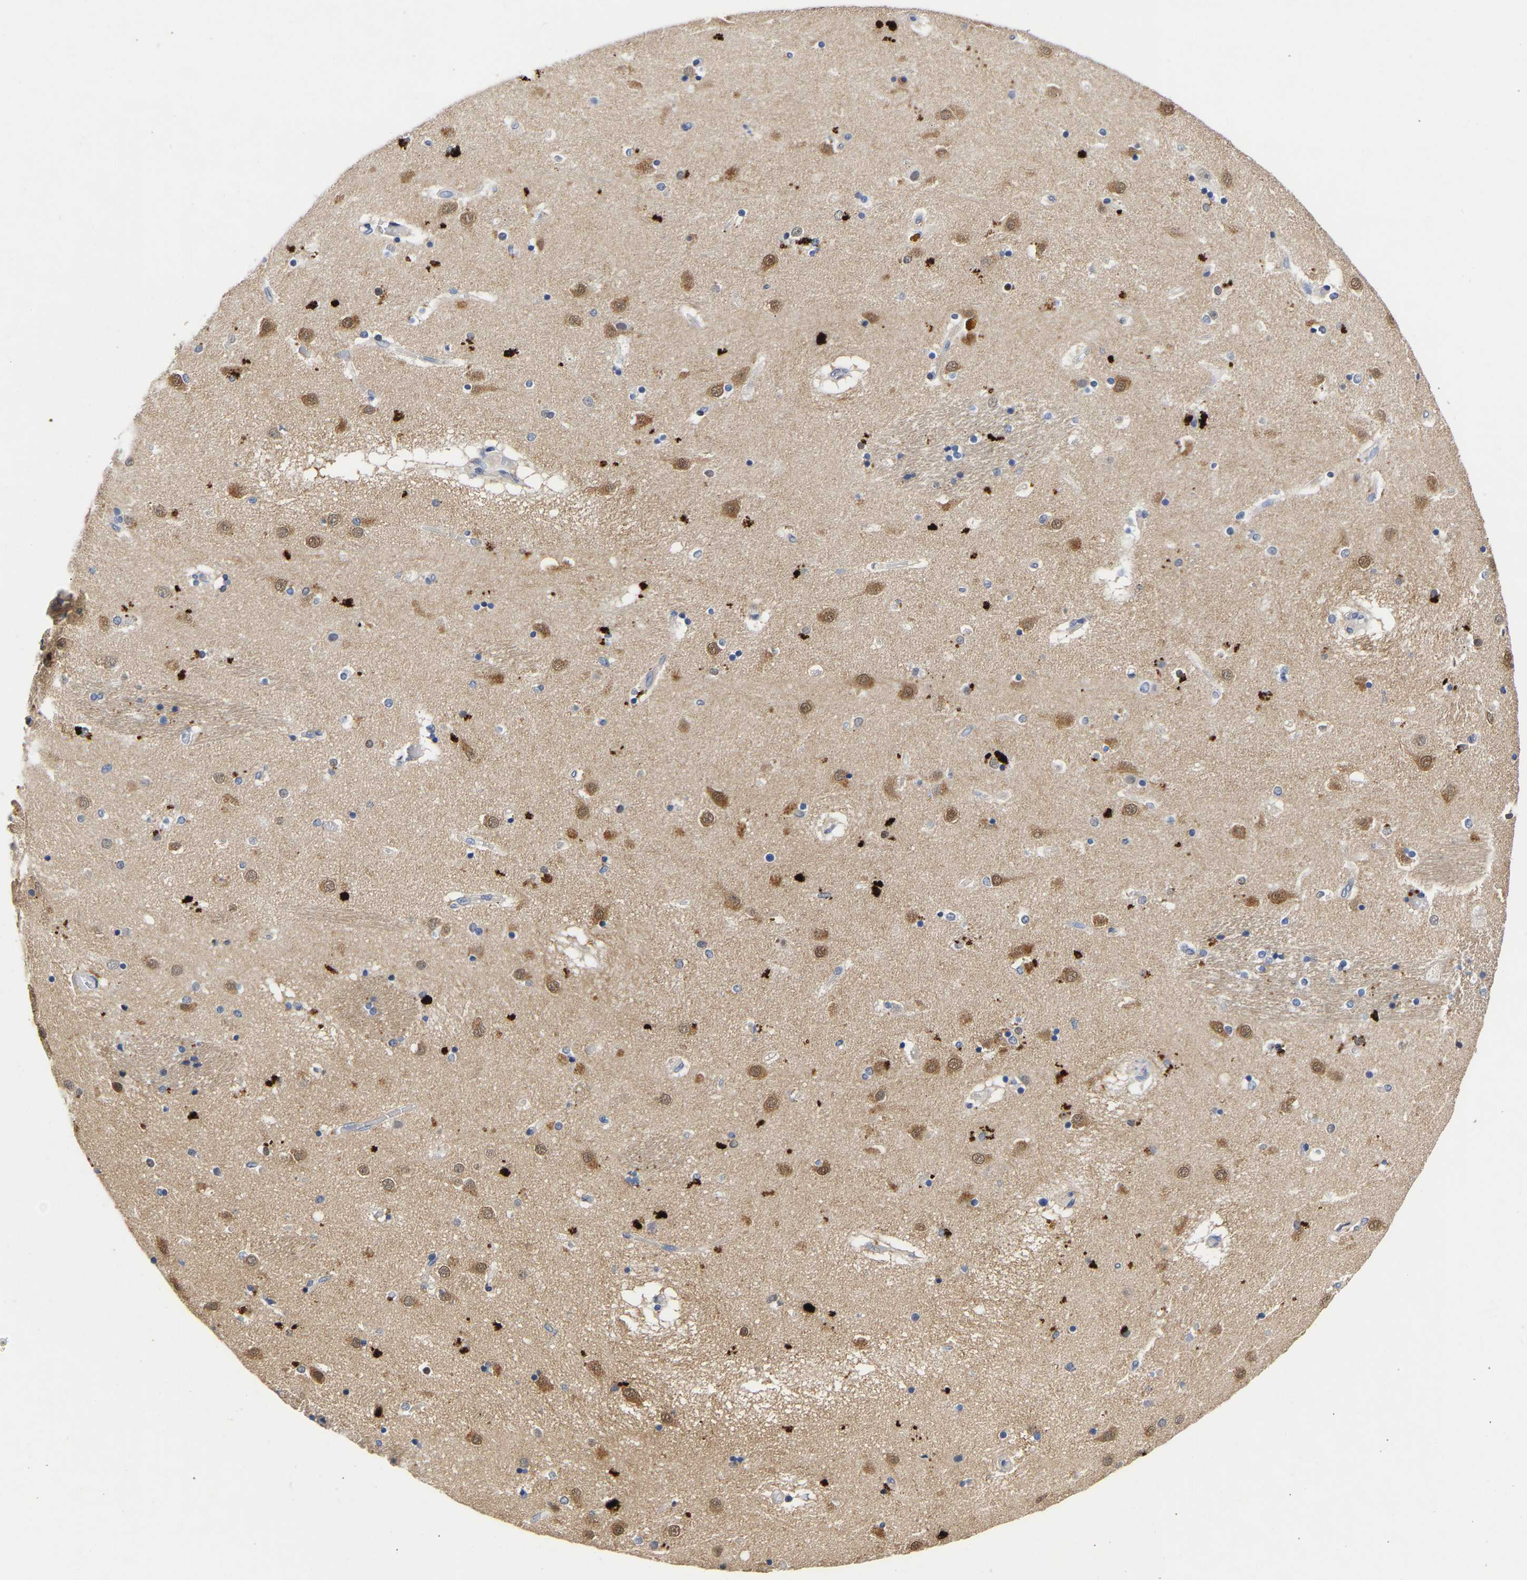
{"staining": {"intensity": "negative", "quantity": "none", "location": "none"}, "tissue": "caudate", "cell_type": "Glial cells", "image_type": "normal", "snomed": [{"axis": "morphology", "description": "Normal tissue, NOS"}, {"axis": "topography", "description": "Lateral ventricle wall"}], "caption": "Glial cells show no significant protein expression in unremarkable caudate.", "gene": "CCDC6", "patient": {"sex": "male", "age": 70}}